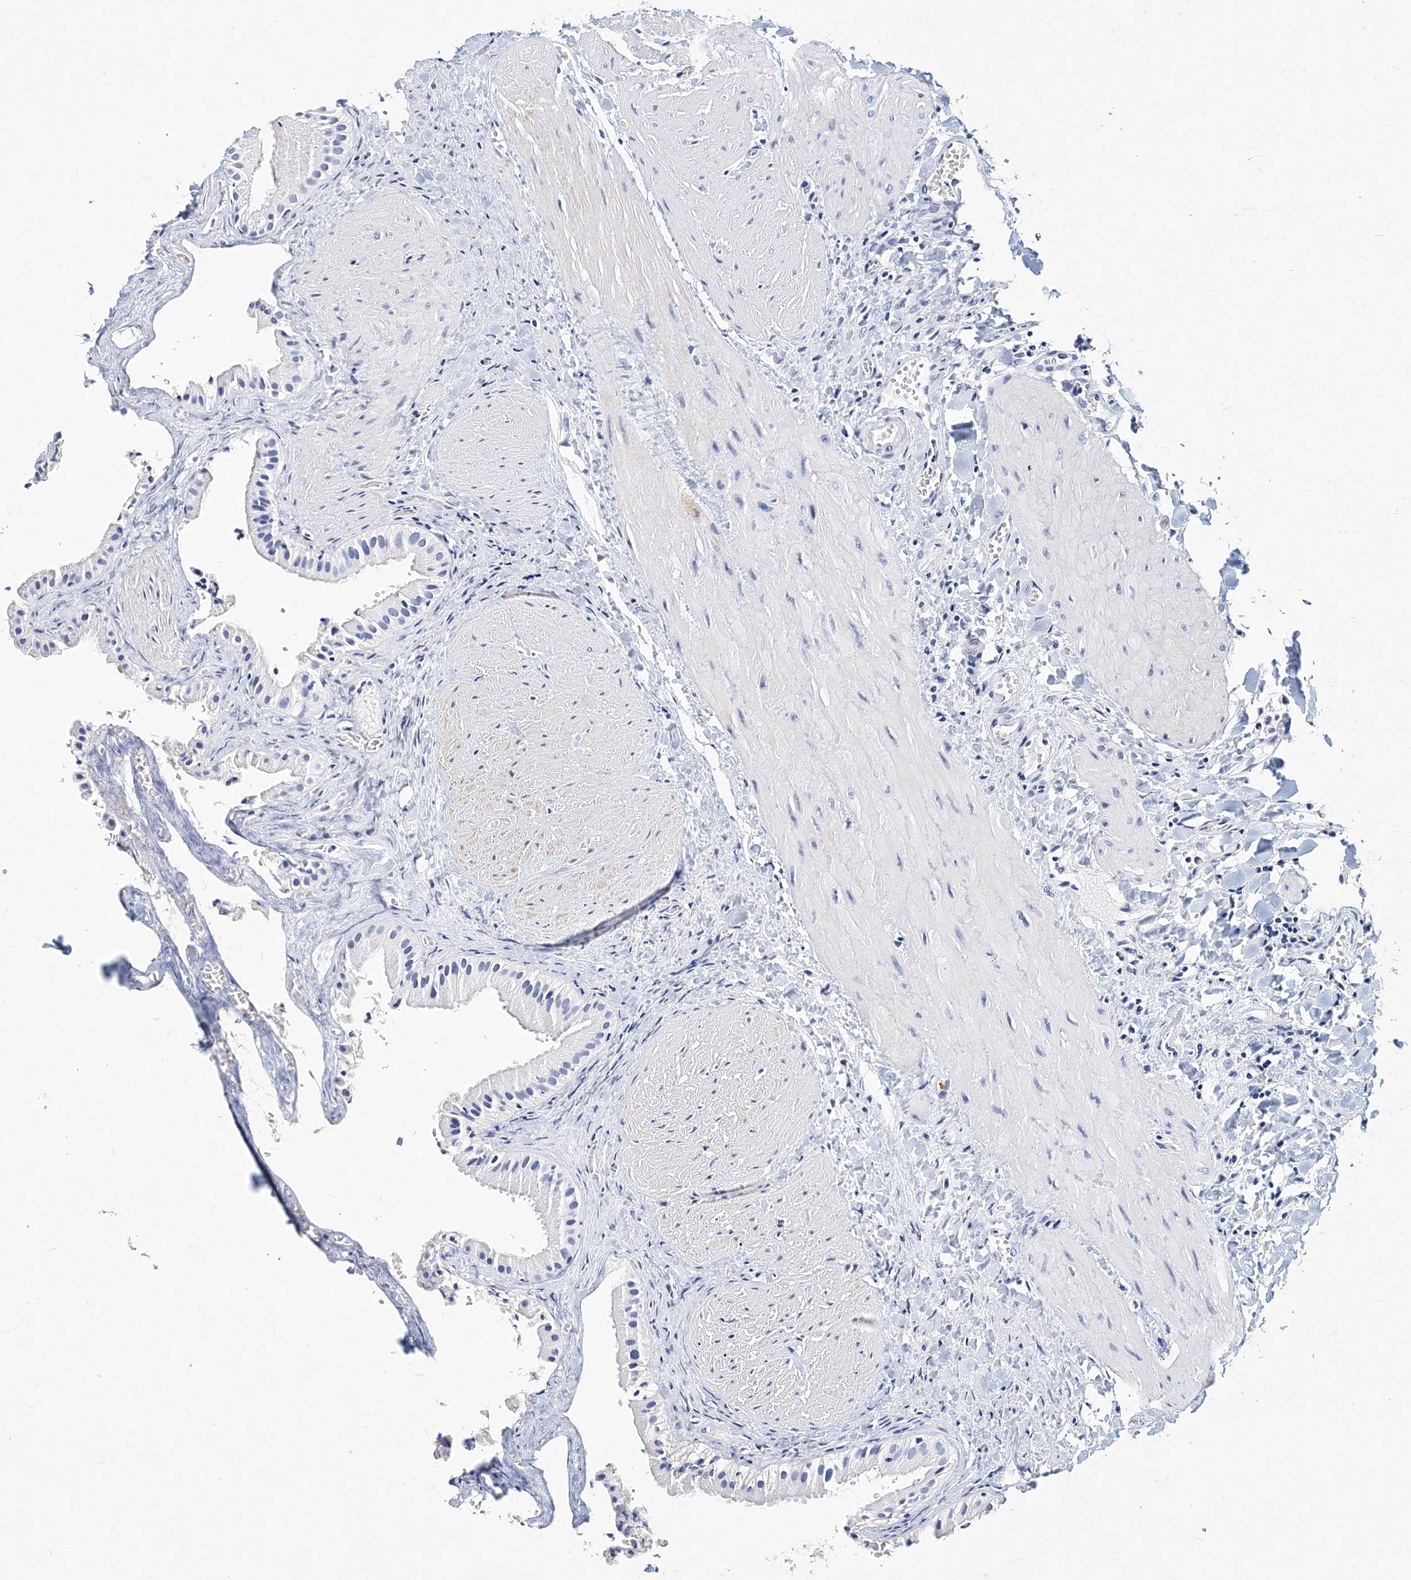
{"staining": {"intensity": "negative", "quantity": "none", "location": "none"}, "tissue": "gallbladder", "cell_type": "Glandular cells", "image_type": "normal", "snomed": [{"axis": "morphology", "description": "Normal tissue, NOS"}, {"axis": "topography", "description": "Gallbladder"}], "caption": "The micrograph displays no staining of glandular cells in benign gallbladder.", "gene": "ITGA2B", "patient": {"sex": "male", "age": 55}}